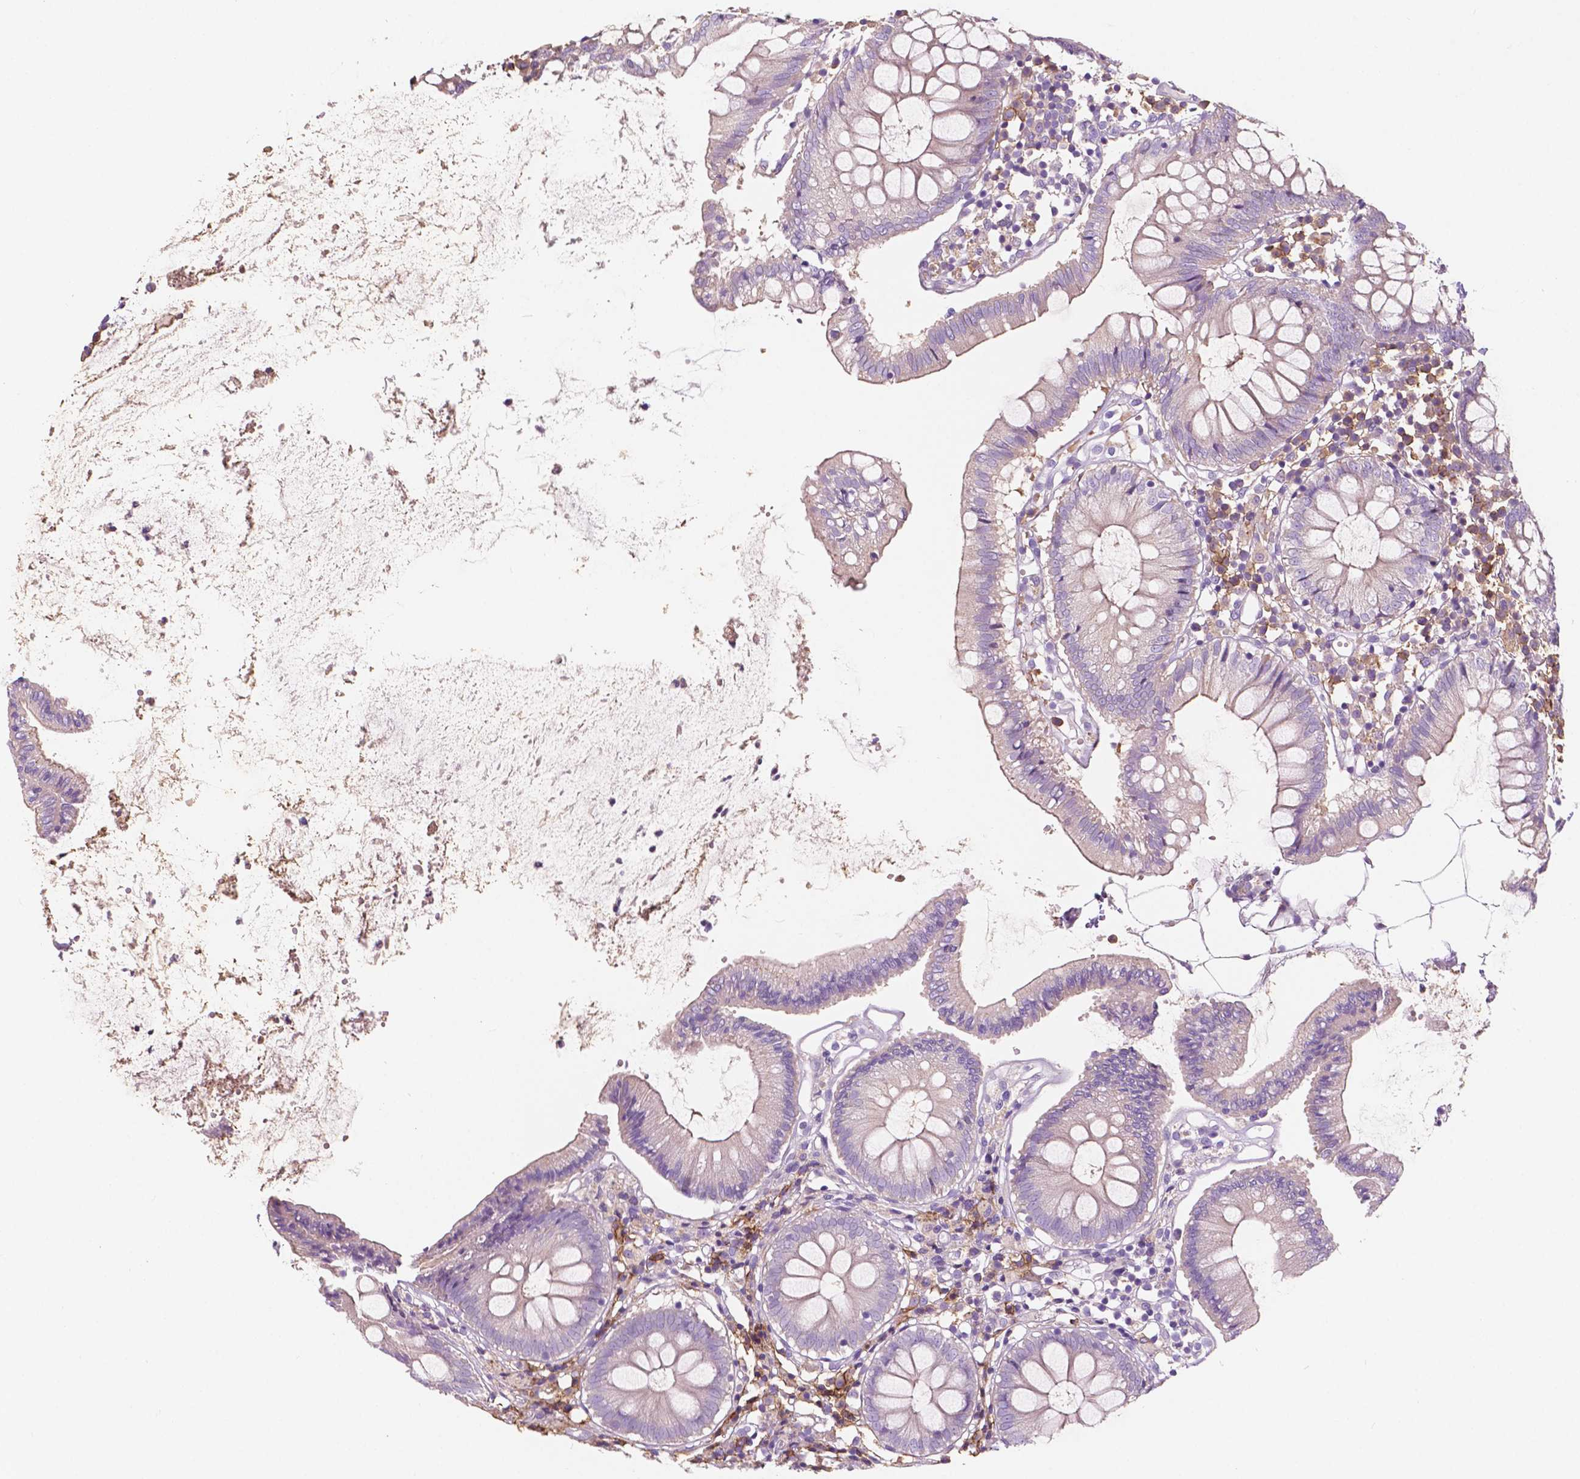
{"staining": {"intensity": "negative", "quantity": "none", "location": "none"}, "tissue": "colon", "cell_type": "Endothelial cells", "image_type": "normal", "snomed": [{"axis": "morphology", "description": "Normal tissue, NOS"}, {"axis": "morphology", "description": "Adenocarcinoma, NOS"}, {"axis": "topography", "description": "Colon"}], "caption": "Histopathology image shows no significant protein staining in endothelial cells of benign colon.", "gene": "SEMA4A", "patient": {"sex": "male", "age": 83}}